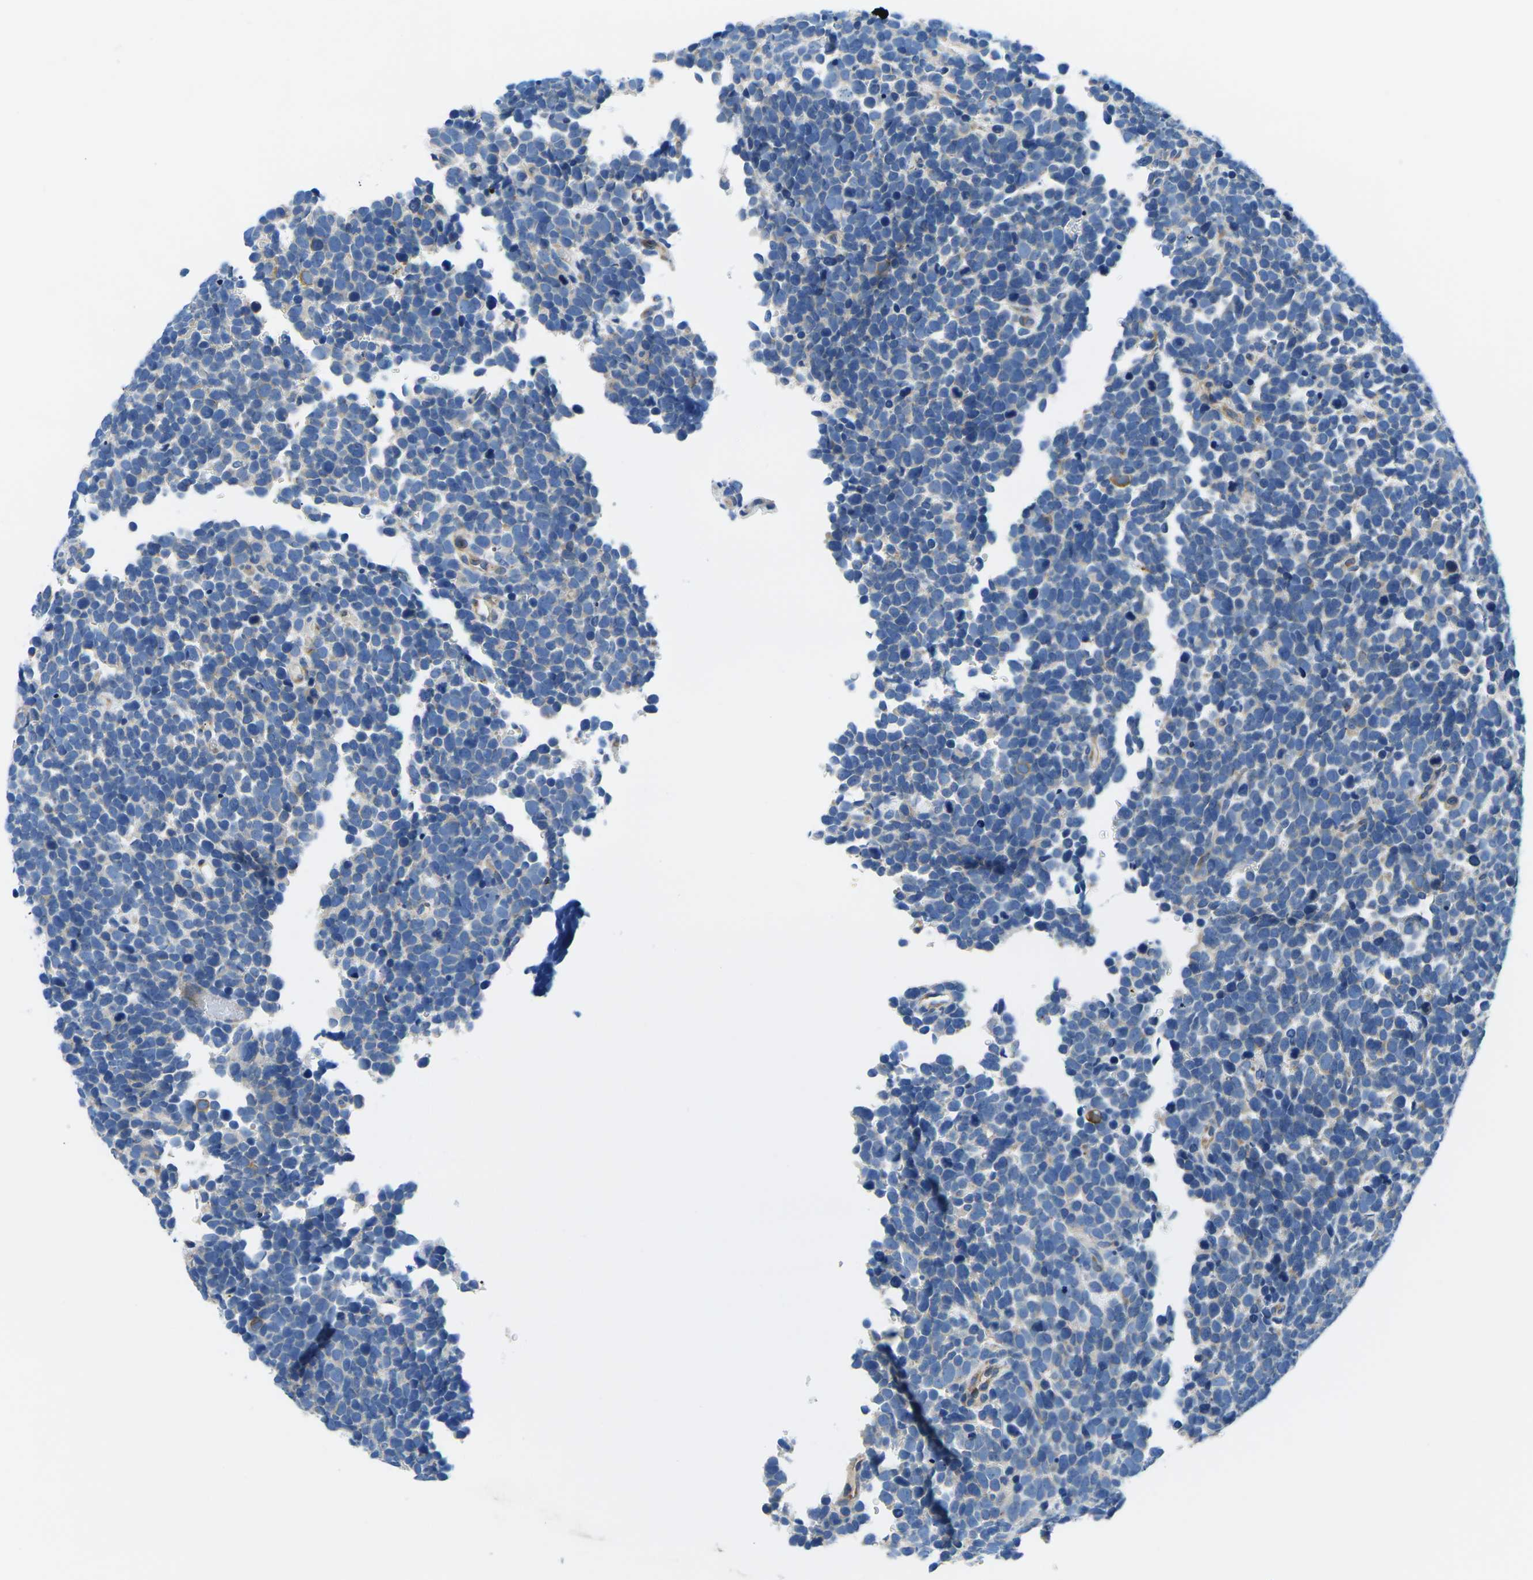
{"staining": {"intensity": "negative", "quantity": "none", "location": "none"}, "tissue": "urothelial cancer", "cell_type": "Tumor cells", "image_type": "cancer", "snomed": [{"axis": "morphology", "description": "Urothelial carcinoma, High grade"}, {"axis": "topography", "description": "Urinary bladder"}], "caption": "There is no significant positivity in tumor cells of urothelial carcinoma (high-grade).", "gene": "MC4R", "patient": {"sex": "female", "age": 82}}